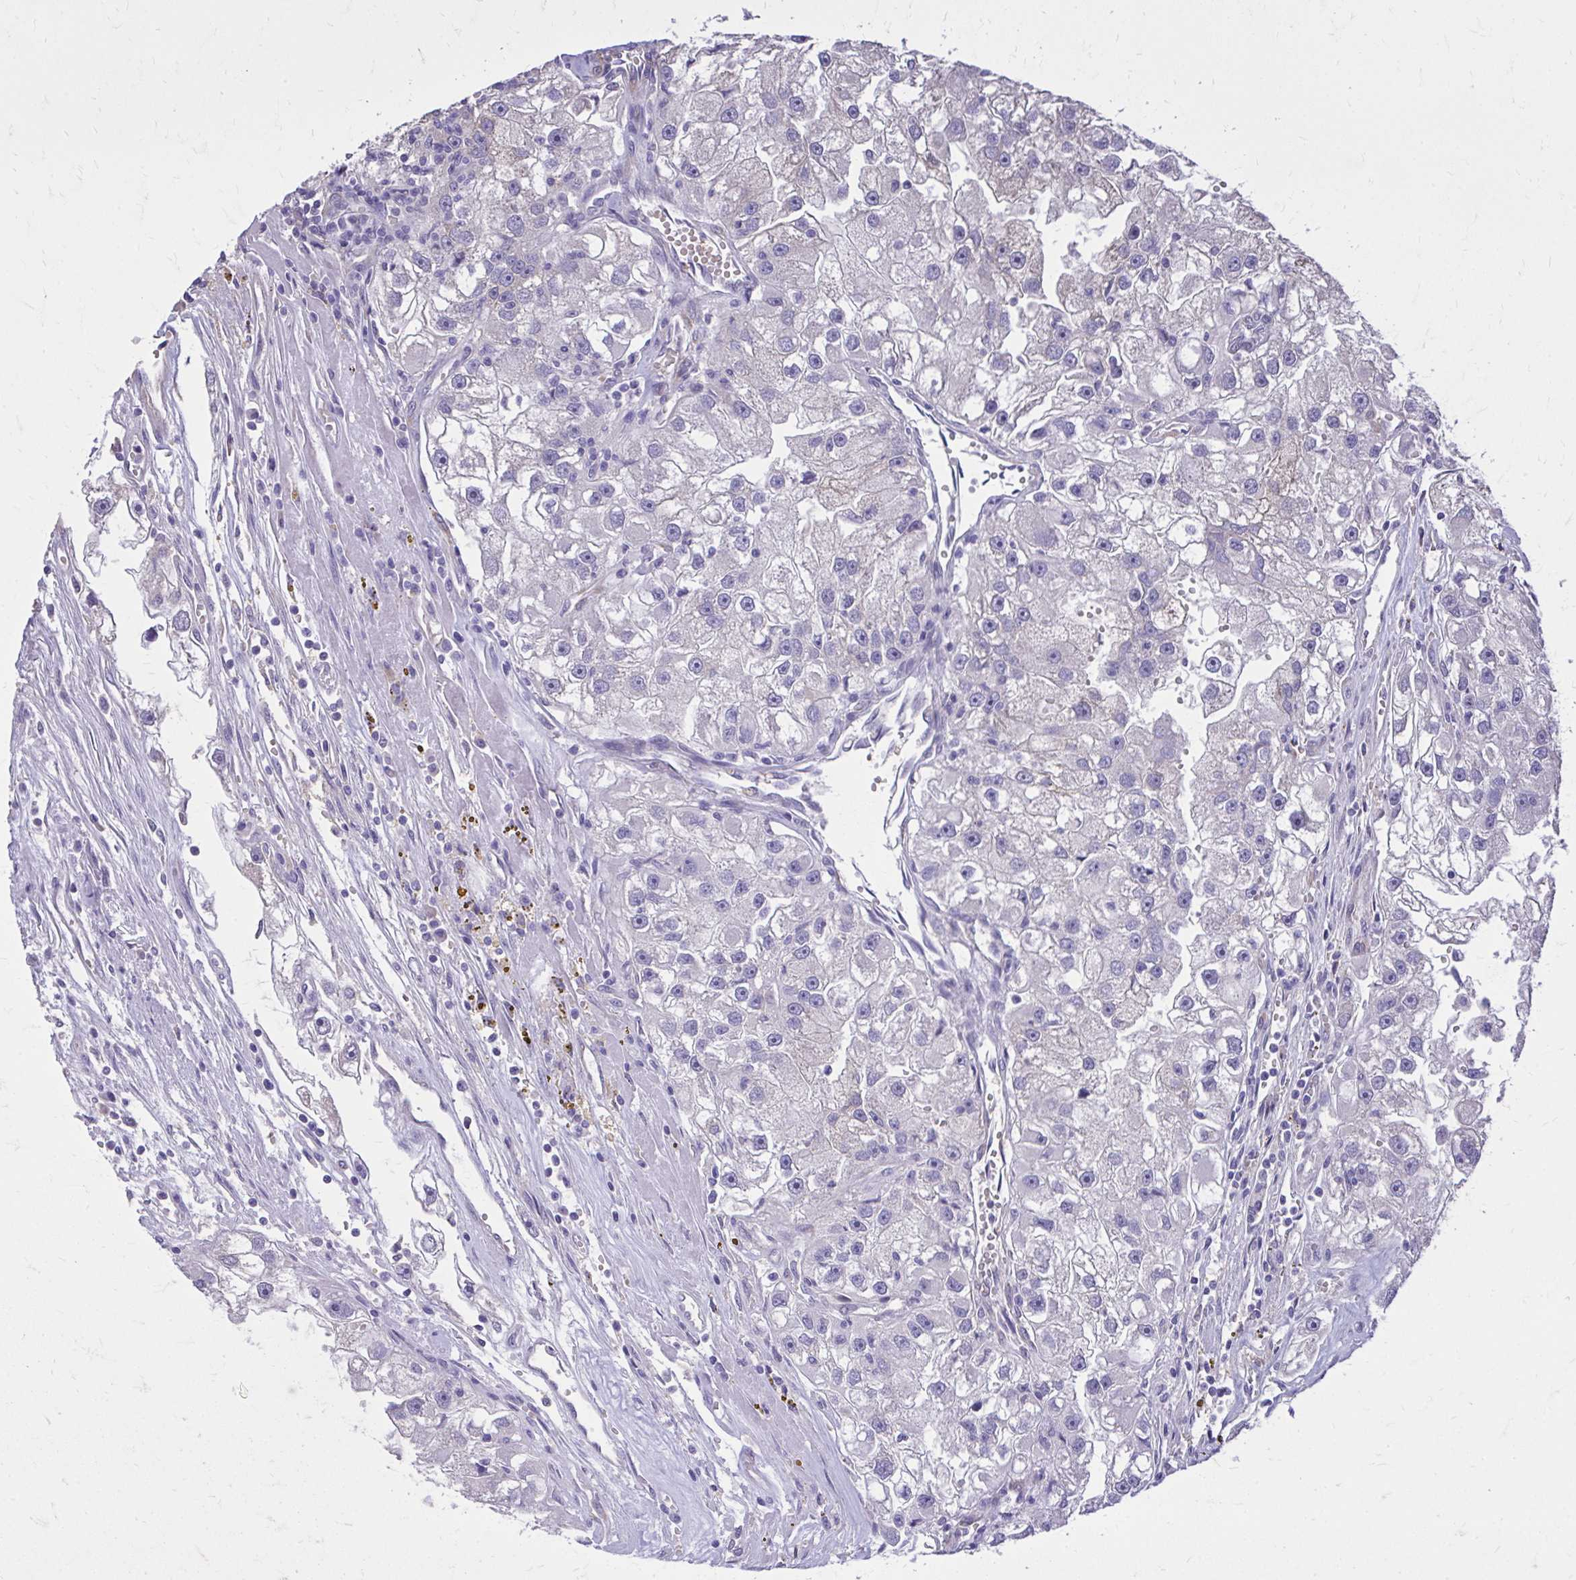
{"staining": {"intensity": "weak", "quantity": "<25%", "location": "cytoplasmic/membranous"}, "tissue": "renal cancer", "cell_type": "Tumor cells", "image_type": "cancer", "snomed": [{"axis": "morphology", "description": "Adenocarcinoma, NOS"}, {"axis": "topography", "description": "Kidney"}], "caption": "This is an immunohistochemistry image of renal cancer (adenocarcinoma). There is no positivity in tumor cells.", "gene": "EPB41L1", "patient": {"sex": "male", "age": 63}}